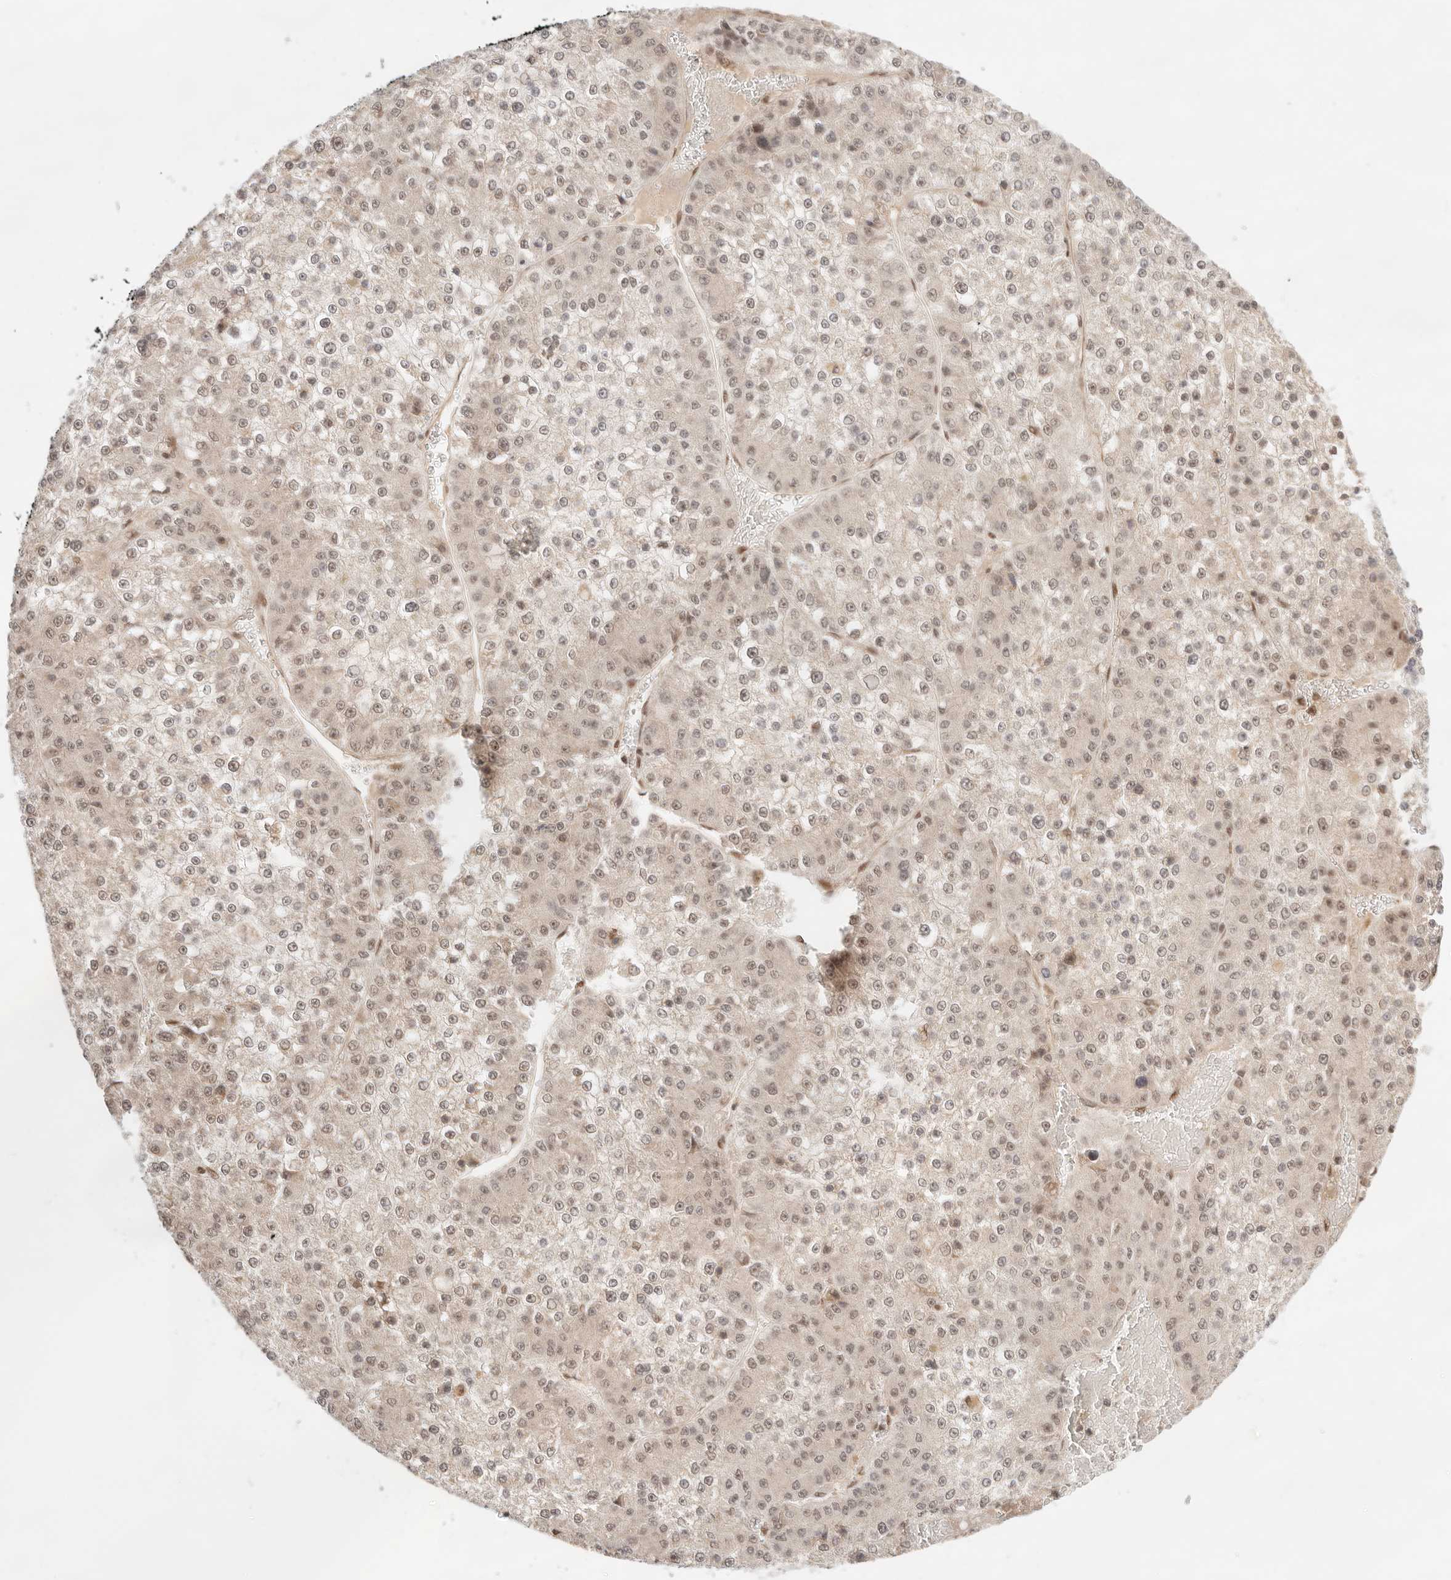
{"staining": {"intensity": "weak", "quantity": "25%-75%", "location": "nuclear"}, "tissue": "liver cancer", "cell_type": "Tumor cells", "image_type": "cancer", "snomed": [{"axis": "morphology", "description": "Carcinoma, Hepatocellular, NOS"}, {"axis": "topography", "description": "Liver"}], "caption": "Human liver cancer (hepatocellular carcinoma) stained with a brown dye displays weak nuclear positive expression in about 25%-75% of tumor cells.", "gene": "GTF2E2", "patient": {"sex": "female", "age": 73}}